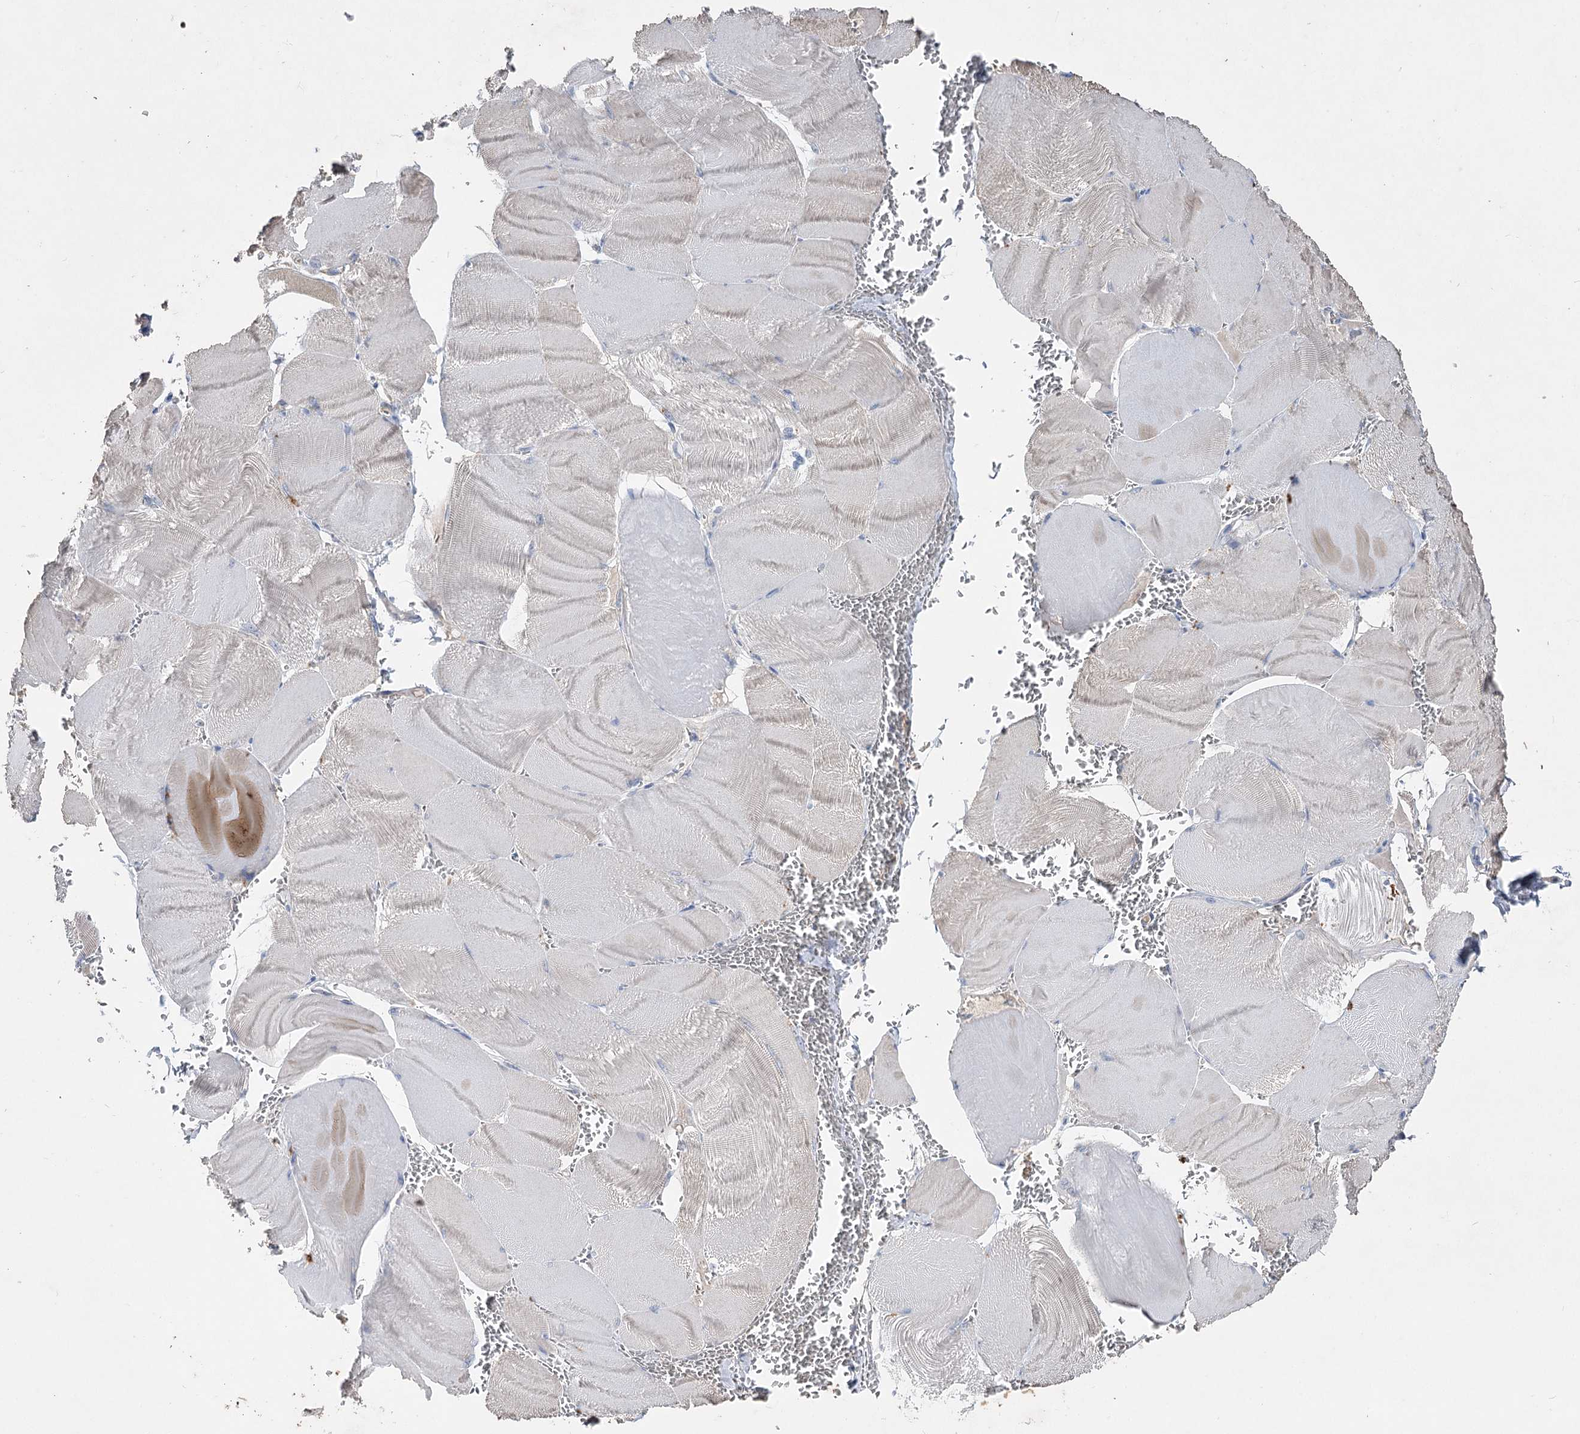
{"staining": {"intensity": "negative", "quantity": "none", "location": "none"}, "tissue": "skeletal muscle", "cell_type": "Myocytes", "image_type": "normal", "snomed": [{"axis": "morphology", "description": "Normal tissue, NOS"}, {"axis": "morphology", "description": "Basal cell carcinoma"}, {"axis": "topography", "description": "Skeletal muscle"}], "caption": "This image is of normal skeletal muscle stained with IHC to label a protein in brown with the nuclei are counter-stained blue. There is no positivity in myocytes.", "gene": "IL1RAP", "patient": {"sex": "female", "age": 64}}